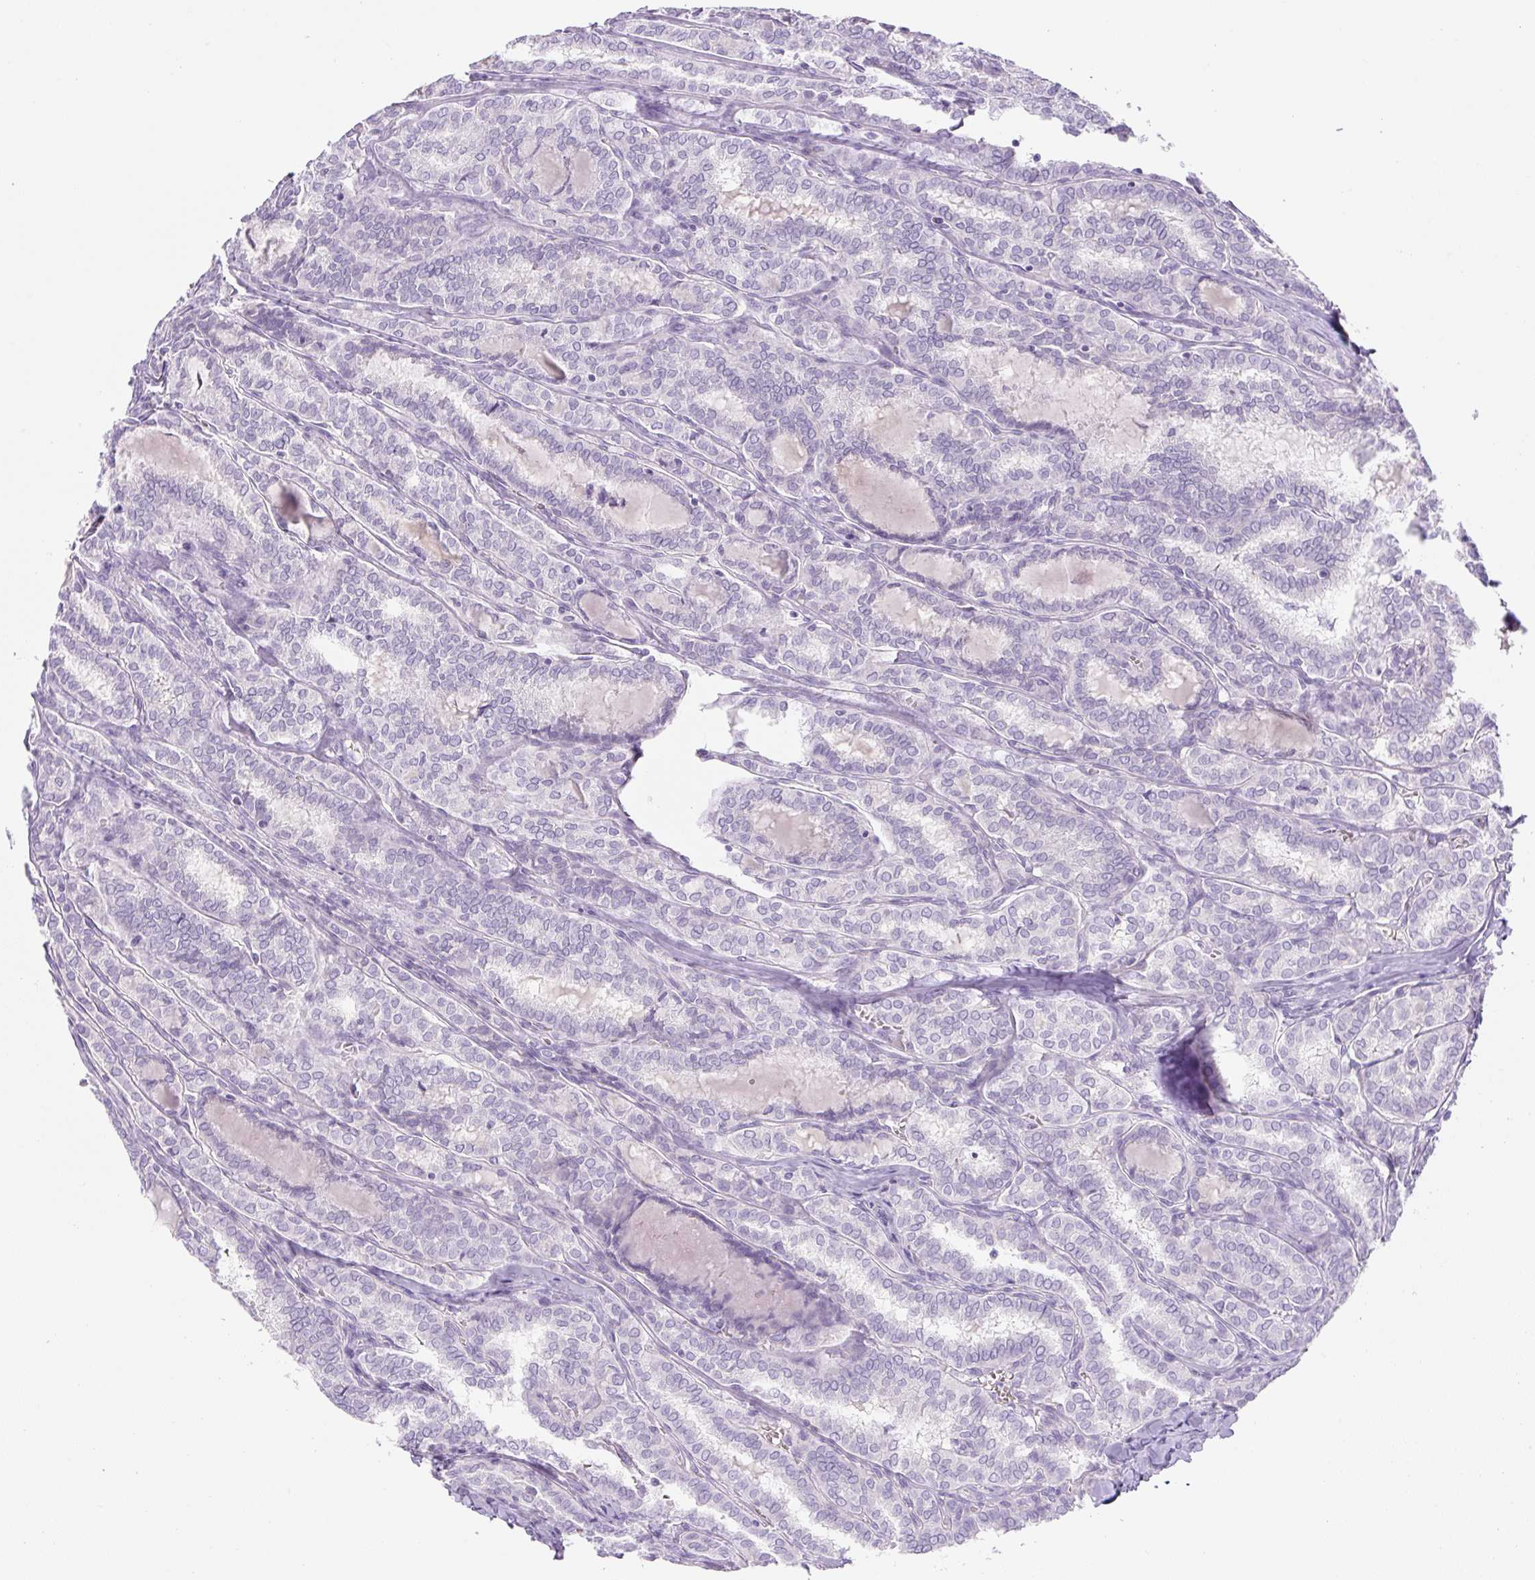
{"staining": {"intensity": "negative", "quantity": "none", "location": "none"}, "tissue": "thyroid cancer", "cell_type": "Tumor cells", "image_type": "cancer", "snomed": [{"axis": "morphology", "description": "Papillary adenocarcinoma, NOS"}, {"axis": "topography", "description": "Thyroid gland"}], "caption": "Image shows no protein positivity in tumor cells of thyroid cancer (papillary adenocarcinoma) tissue. (DAB immunohistochemistry (IHC), high magnification).", "gene": "YIF1B", "patient": {"sex": "female", "age": 30}}